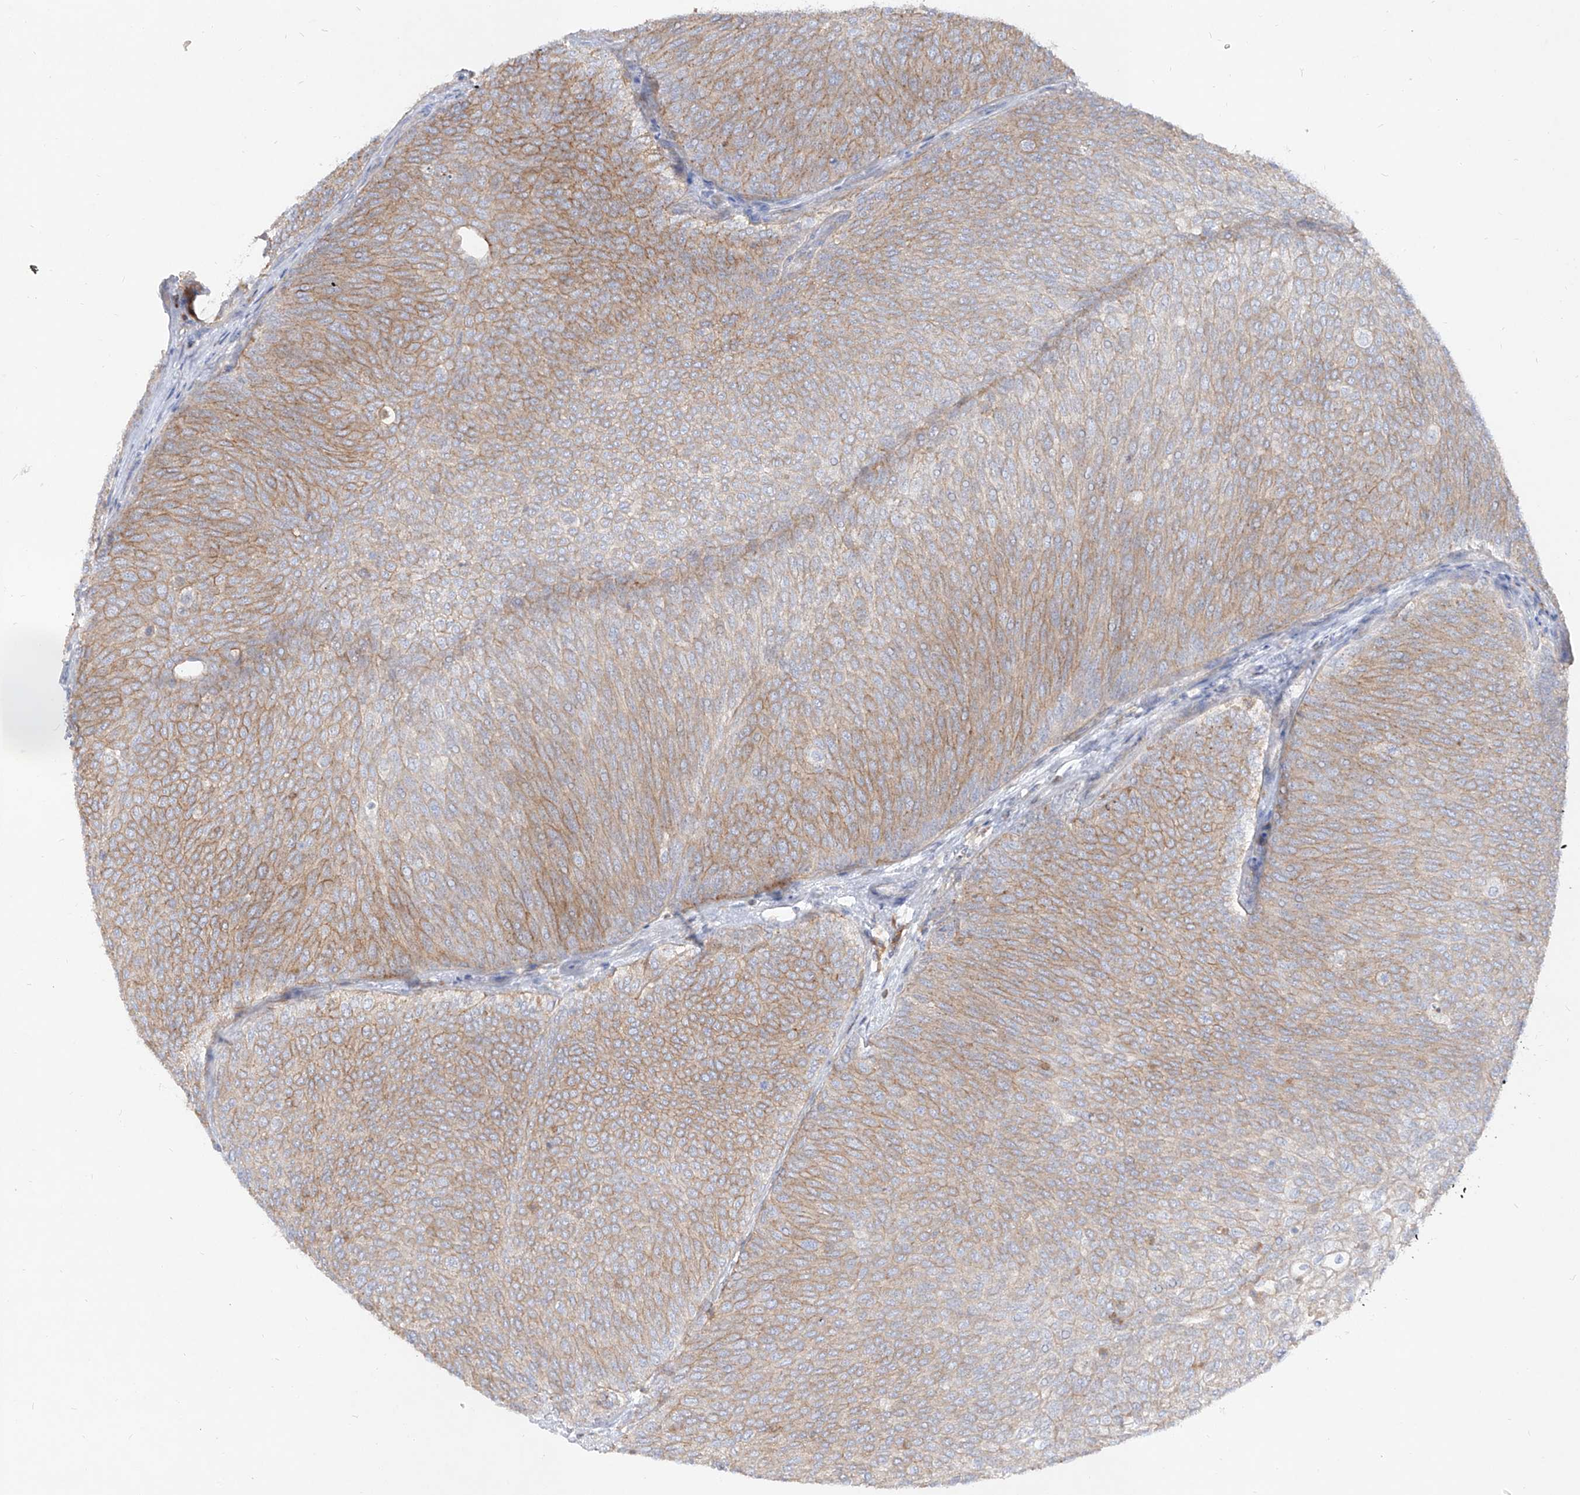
{"staining": {"intensity": "moderate", "quantity": ">75%", "location": "cytoplasmic/membranous"}, "tissue": "urothelial cancer", "cell_type": "Tumor cells", "image_type": "cancer", "snomed": [{"axis": "morphology", "description": "Urothelial carcinoma, Low grade"}, {"axis": "topography", "description": "Urinary bladder"}], "caption": "Protein staining by immunohistochemistry shows moderate cytoplasmic/membranous staining in approximately >75% of tumor cells in urothelial cancer. (DAB (3,3'-diaminobenzidine) IHC with brightfield microscopy, high magnification).", "gene": "RBFOX3", "patient": {"sex": "female", "age": 79}}